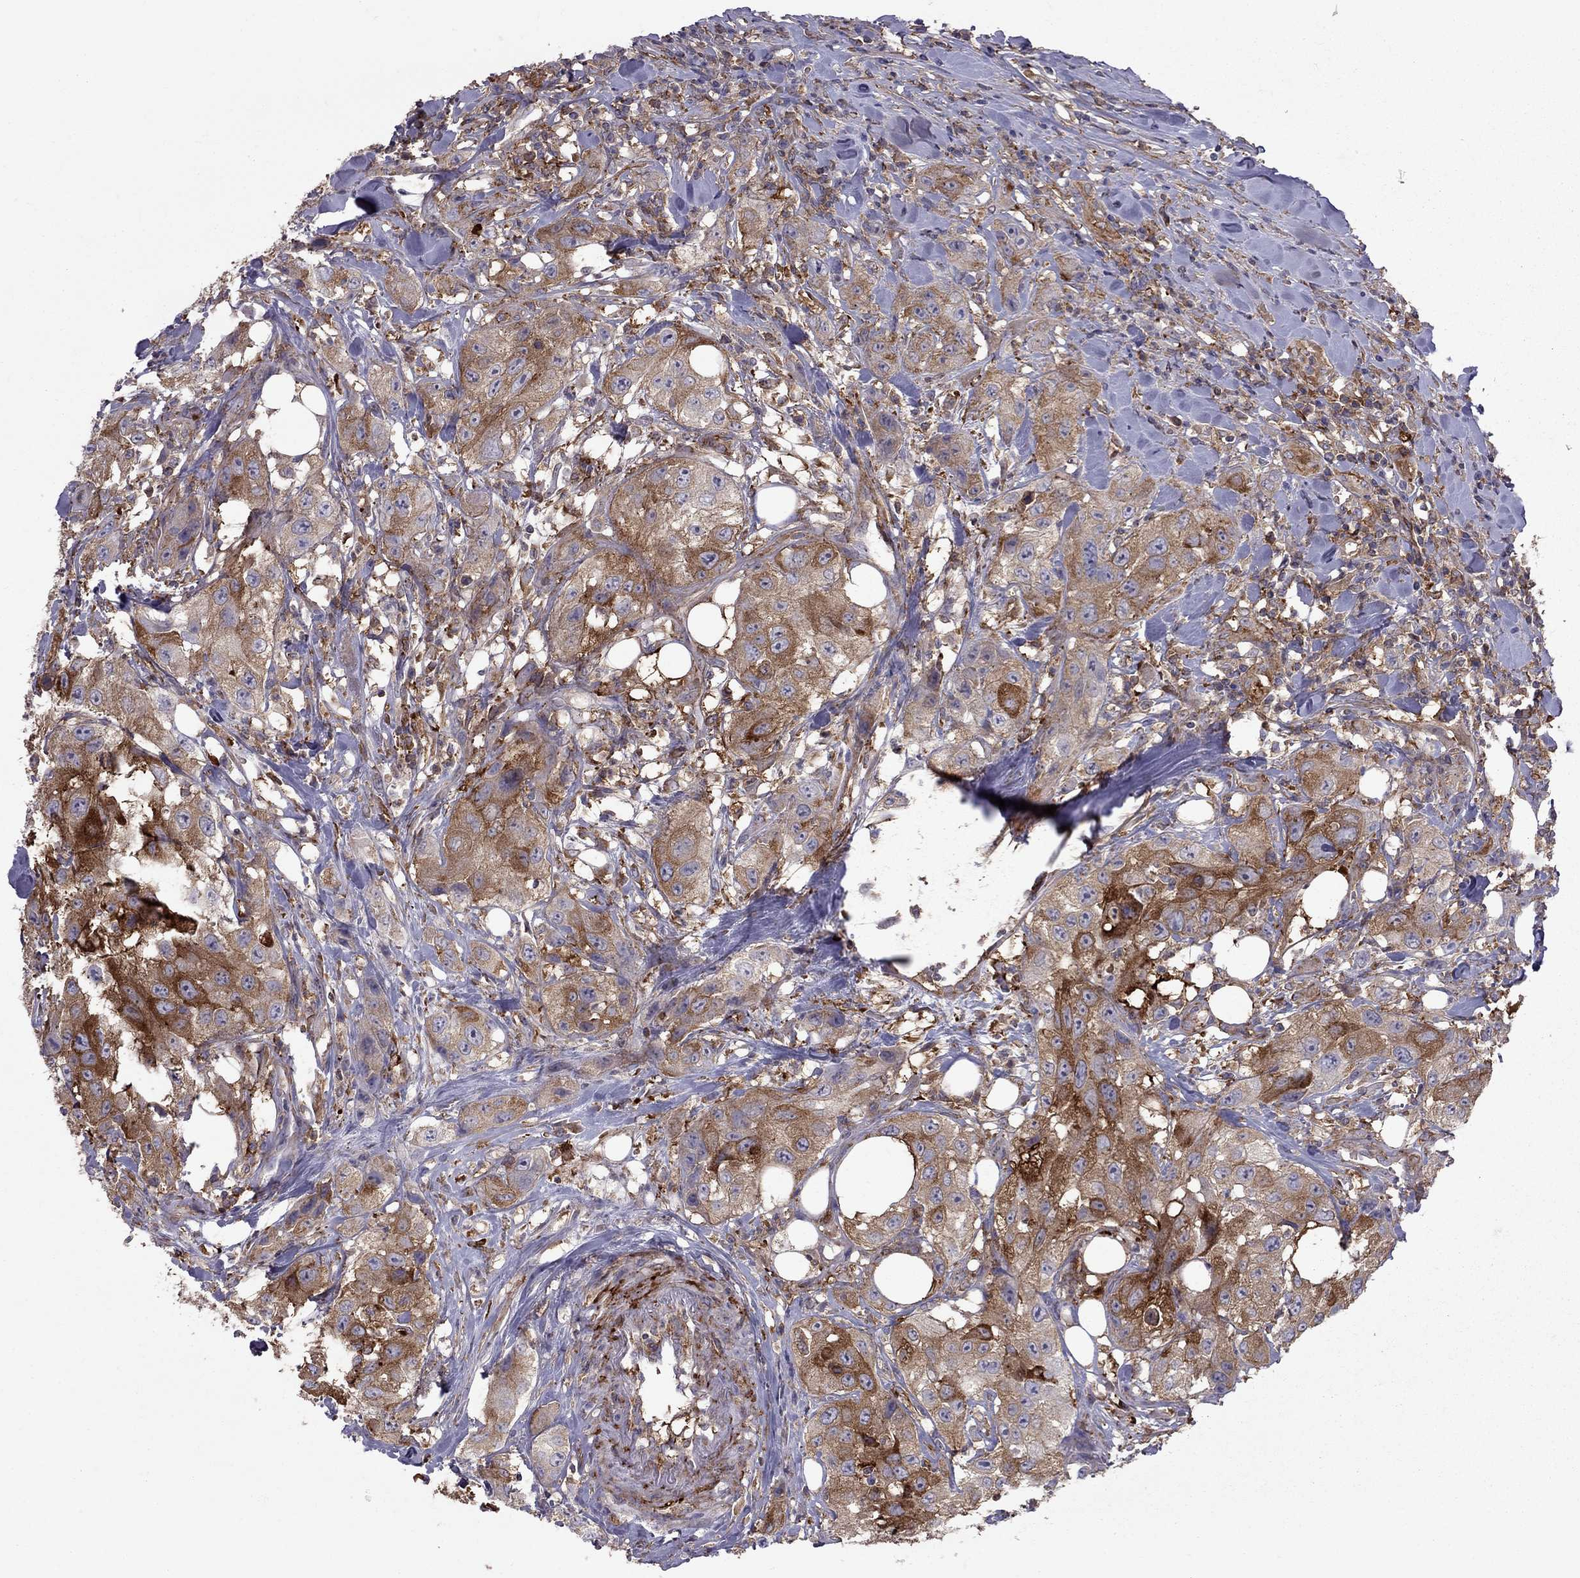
{"staining": {"intensity": "strong", "quantity": "25%-75%", "location": "cytoplasmic/membranous"}, "tissue": "urothelial cancer", "cell_type": "Tumor cells", "image_type": "cancer", "snomed": [{"axis": "morphology", "description": "Urothelial carcinoma, High grade"}, {"axis": "topography", "description": "Urinary bladder"}], "caption": "Brown immunohistochemical staining in human high-grade urothelial carcinoma displays strong cytoplasmic/membranous expression in about 25%-75% of tumor cells. (DAB = brown stain, brightfield microscopy at high magnification).", "gene": "EIF4E3", "patient": {"sex": "male", "age": 79}}